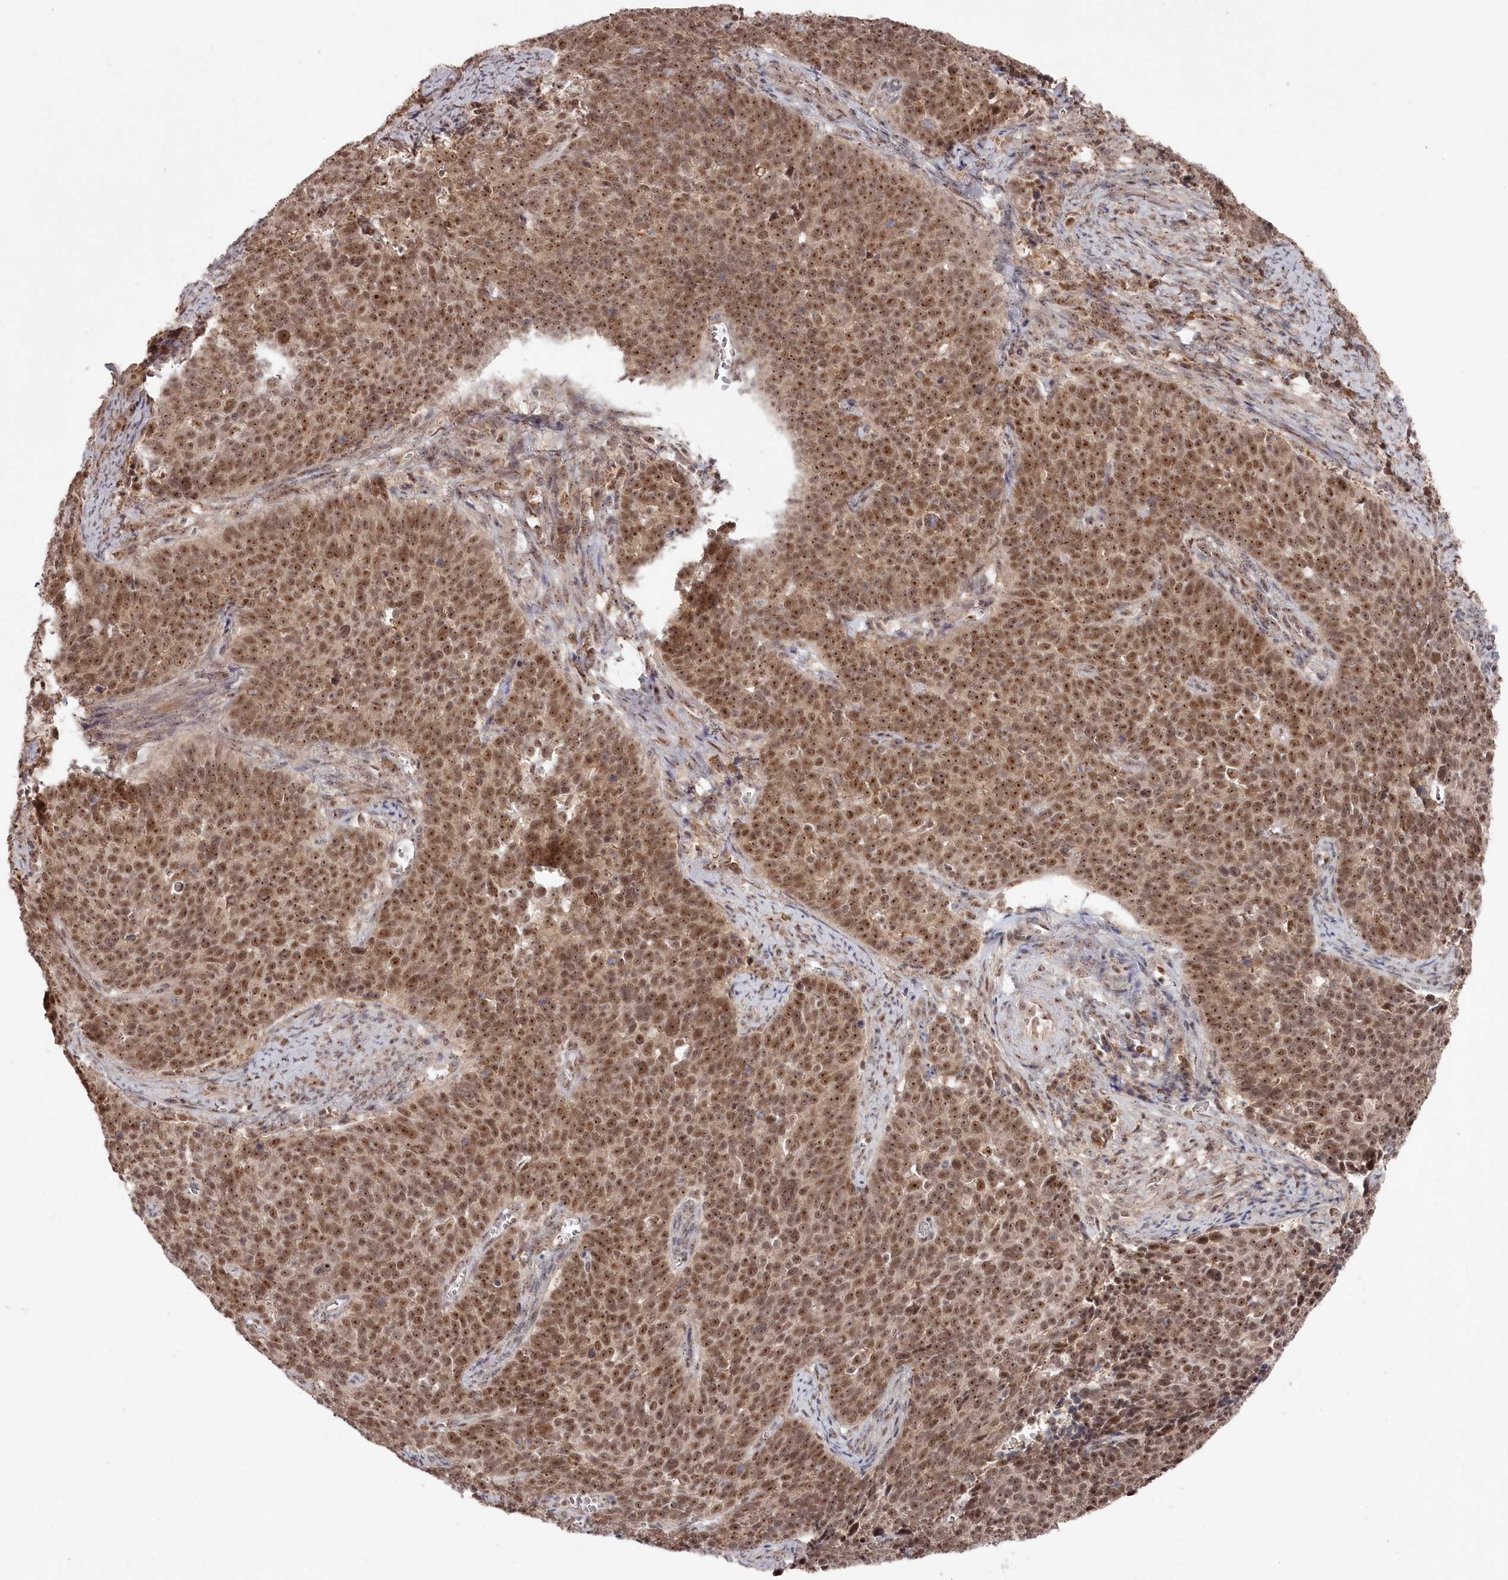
{"staining": {"intensity": "moderate", "quantity": ">75%", "location": "nuclear"}, "tissue": "cervical cancer", "cell_type": "Tumor cells", "image_type": "cancer", "snomed": [{"axis": "morphology", "description": "Squamous cell carcinoma, NOS"}, {"axis": "topography", "description": "Cervix"}], "caption": "Squamous cell carcinoma (cervical) stained for a protein (brown) reveals moderate nuclear positive staining in about >75% of tumor cells.", "gene": "EXOSC1", "patient": {"sex": "female", "age": 39}}